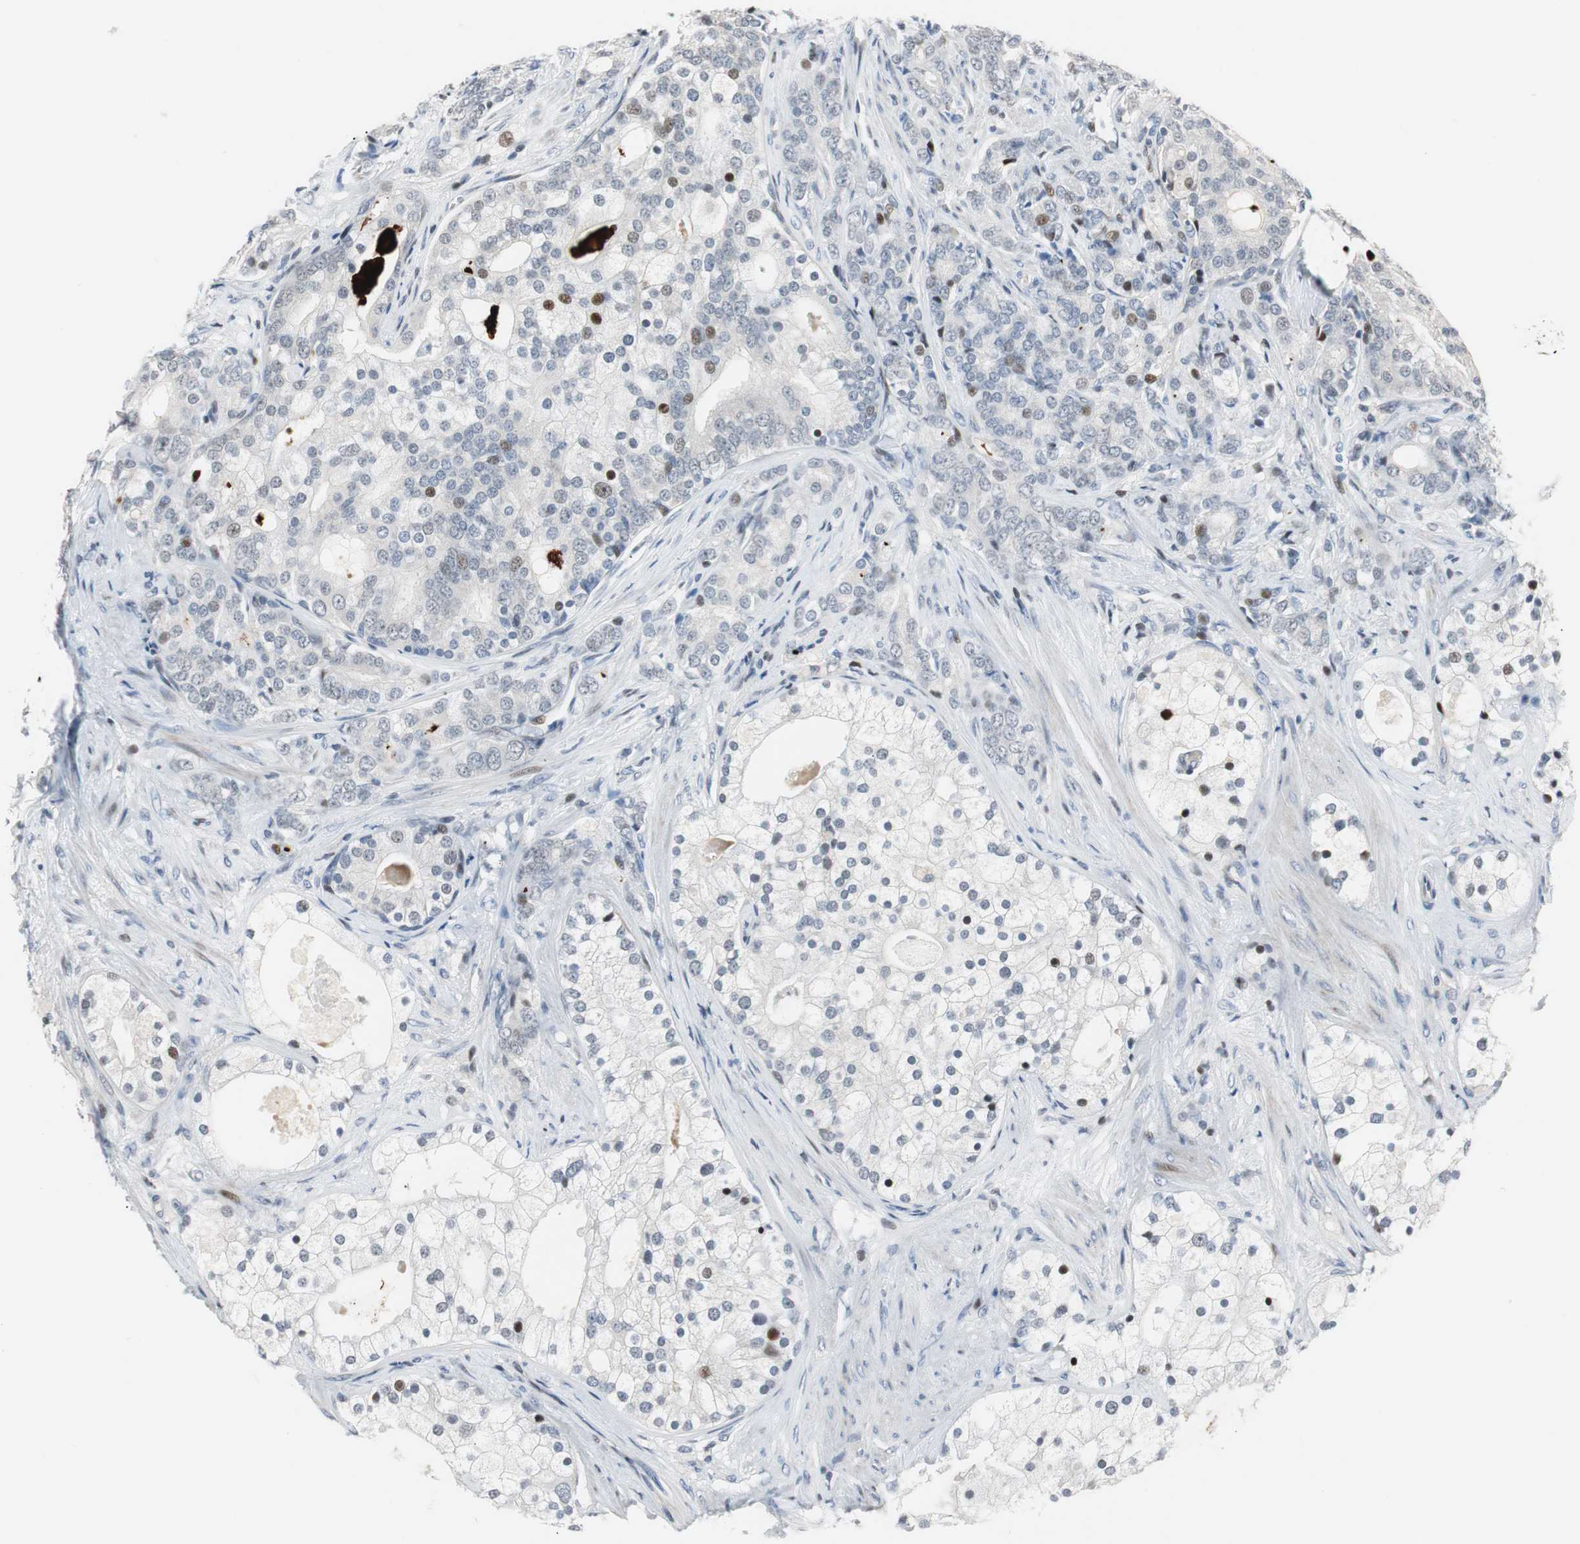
{"staining": {"intensity": "weak", "quantity": "<25%", "location": "nuclear"}, "tissue": "prostate cancer", "cell_type": "Tumor cells", "image_type": "cancer", "snomed": [{"axis": "morphology", "description": "Adenocarcinoma, Low grade"}, {"axis": "topography", "description": "Prostate"}], "caption": "Prostate cancer (adenocarcinoma (low-grade)) stained for a protein using immunohistochemistry (IHC) exhibits no staining tumor cells.", "gene": "RAD1", "patient": {"sex": "male", "age": 58}}